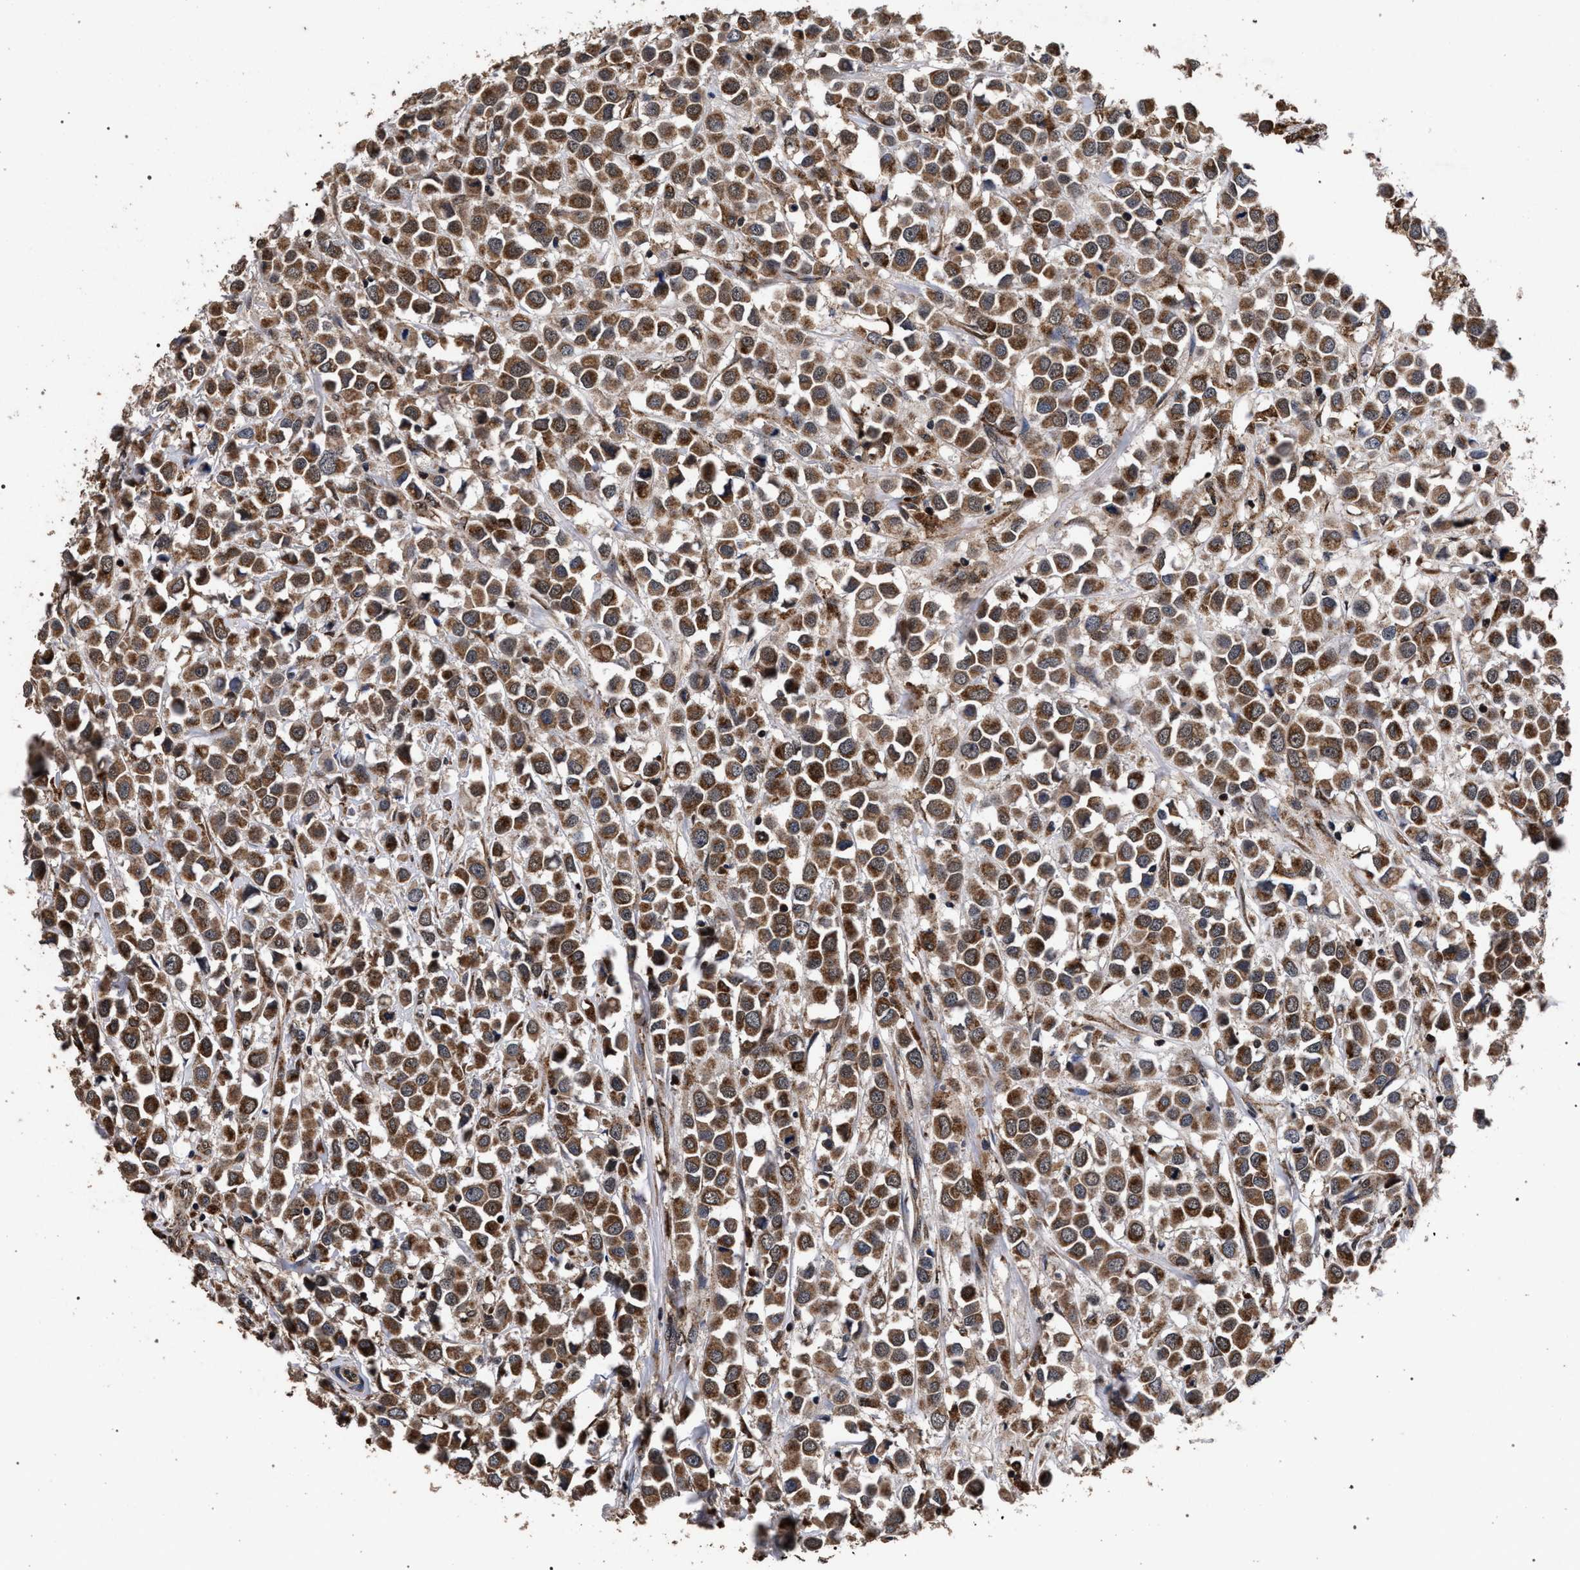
{"staining": {"intensity": "moderate", "quantity": ">75%", "location": "cytoplasmic/membranous,nuclear"}, "tissue": "breast cancer", "cell_type": "Tumor cells", "image_type": "cancer", "snomed": [{"axis": "morphology", "description": "Duct carcinoma"}, {"axis": "topography", "description": "Breast"}], "caption": "Moderate cytoplasmic/membranous and nuclear expression is appreciated in approximately >75% of tumor cells in infiltrating ductal carcinoma (breast). The staining is performed using DAB (3,3'-diaminobenzidine) brown chromogen to label protein expression. The nuclei are counter-stained blue using hematoxylin.", "gene": "ACOX1", "patient": {"sex": "female", "age": 61}}